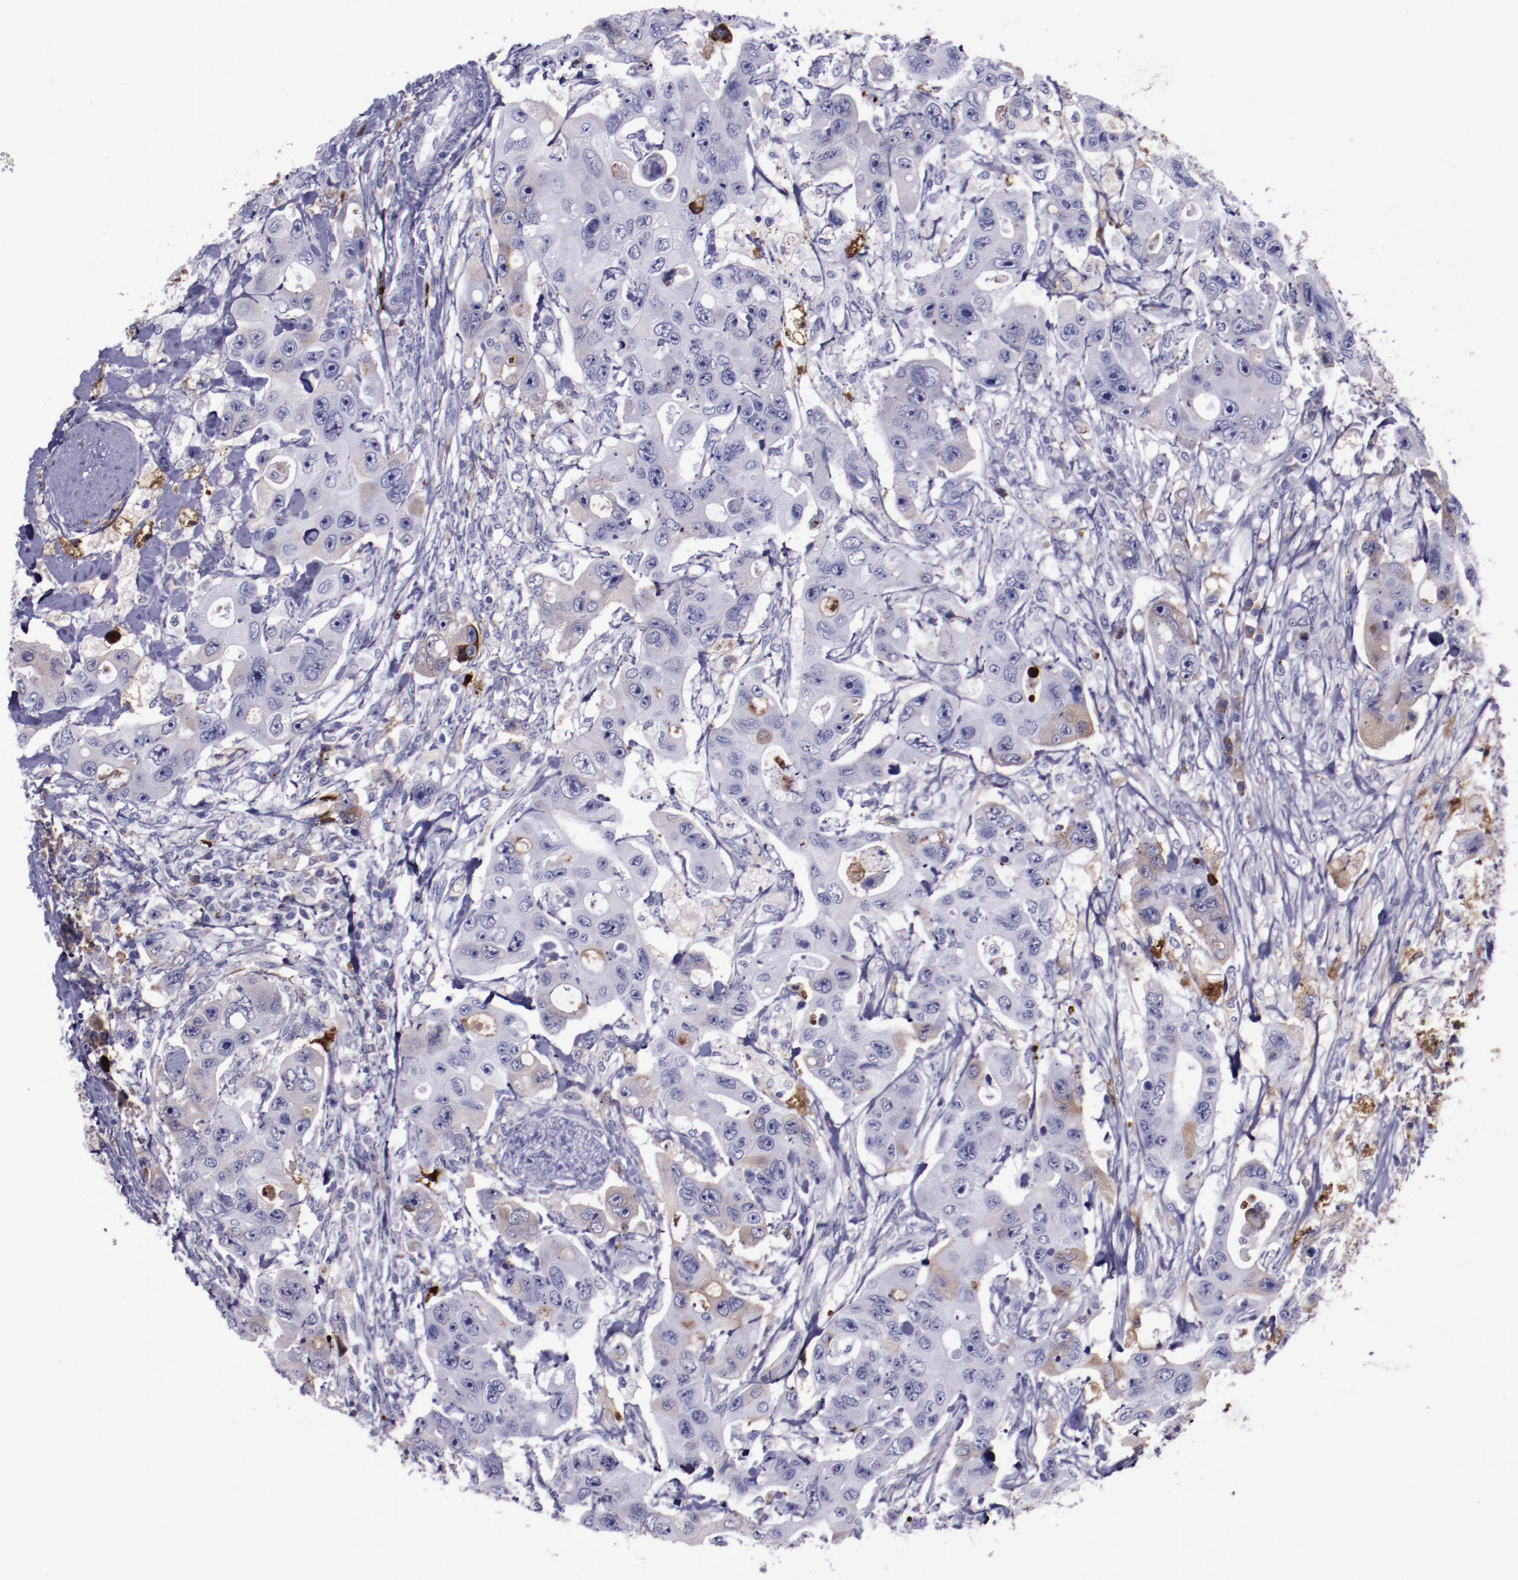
{"staining": {"intensity": "weak", "quantity": "<25%", "location": "cytoplasmic/membranous"}, "tissue": "colorectal cancer", "cell_type": "Tumor cells", "image_type": "cancer", "snomed": [{"axis": "morphology", "description": "Adenocarcinoma, NOS"}, {"axis": "topography", "description": "Colon"}], "caption": "Tumor cells are negative for brown protein staining in colorectal cancer.", "gene": "APOH", "patient": {"sex": "female", "age": 46}}